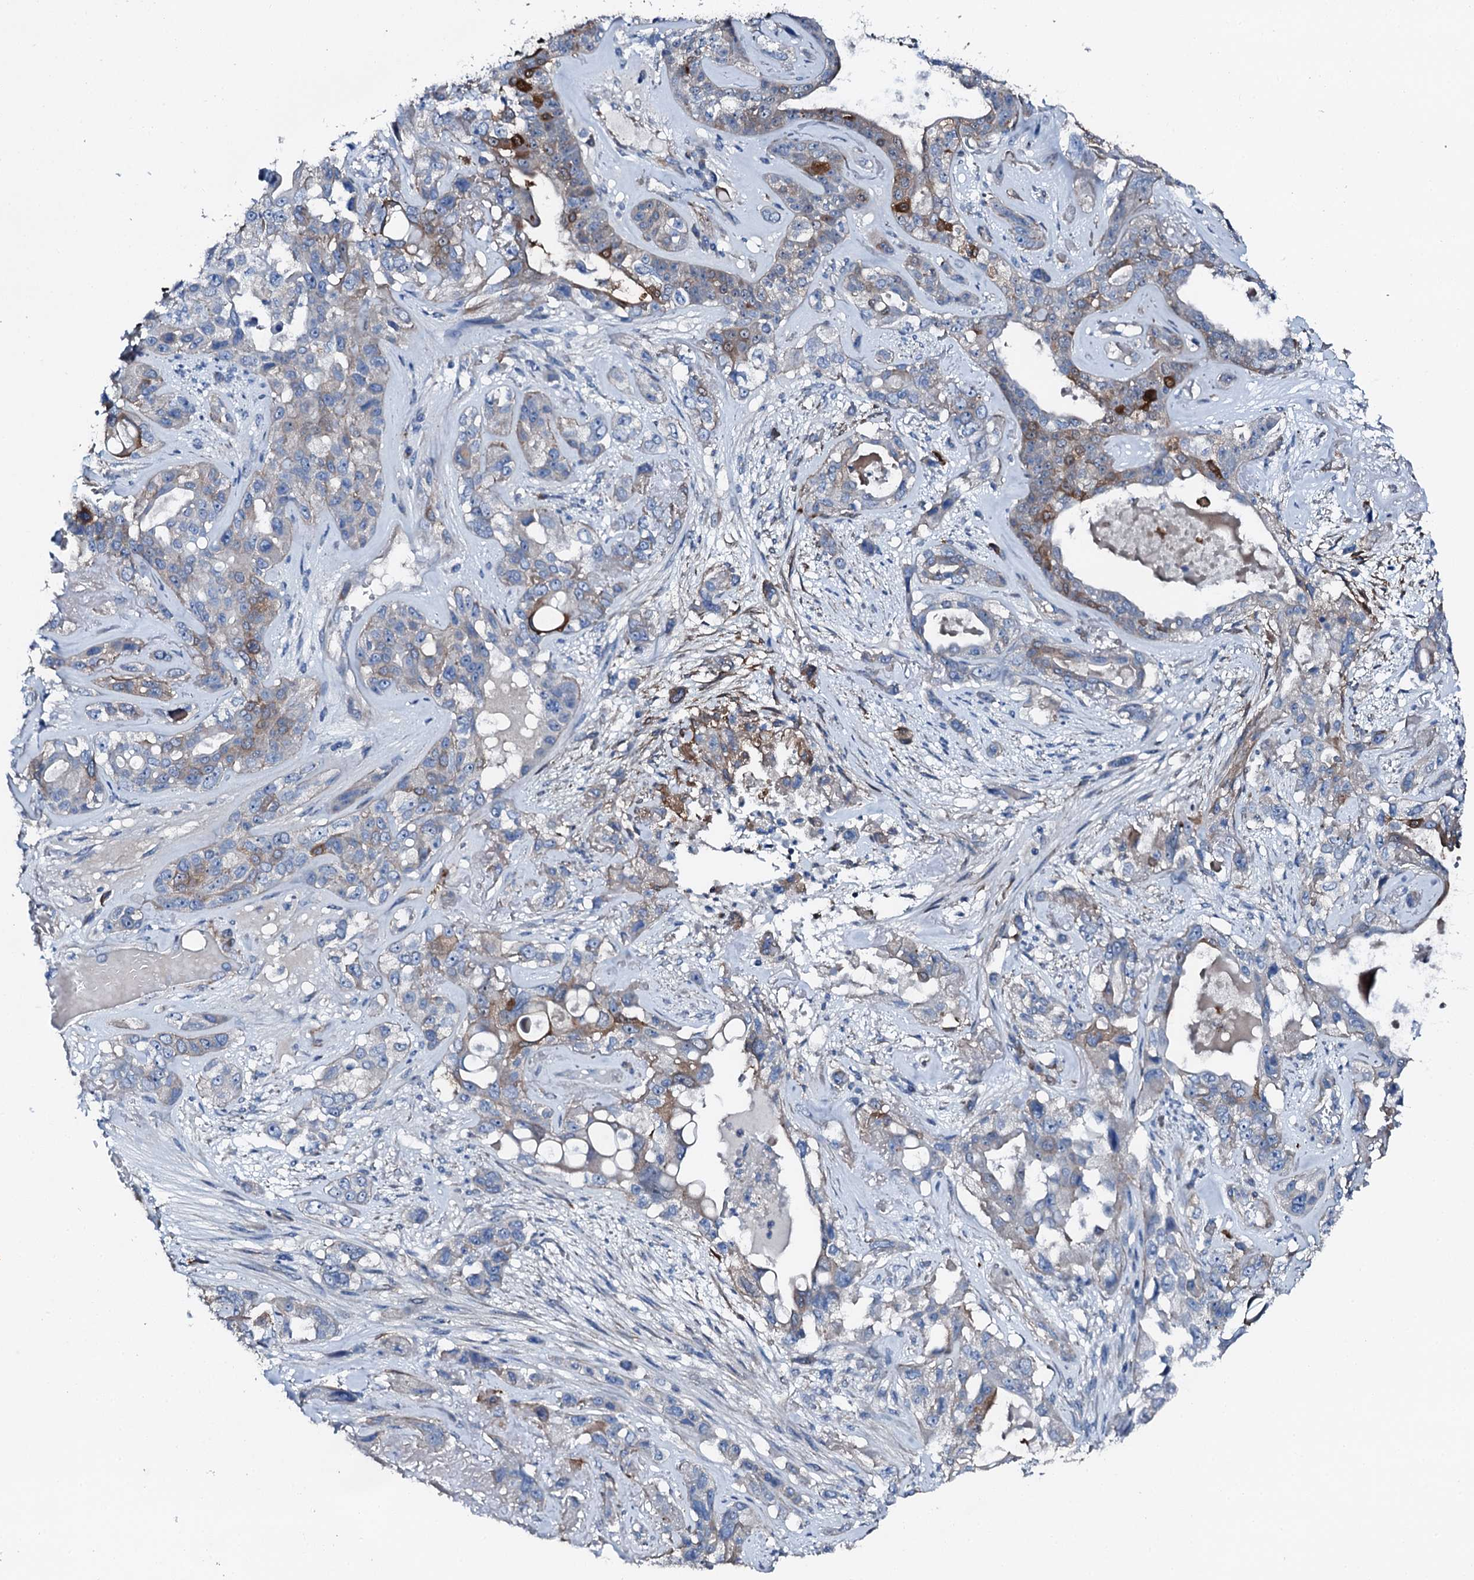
{"staining": {"intensity": "strong", "quantity": "<25%", "location": "cytoplasmic/membranous"}, "tissue": "lung cancer", "cell_type": "Tumor cells", "image_type": "cancer", "snomed": [{"axis": "morphology", "description": "Squamous cell carcinoma, NOS"}, {"axis": "topography", "description": "Lung"}], "caption": "The immunohistochemical stain highlights strong cytoplasmic/membranous positivity in tumor cells of squamous cell carcinoma (lung) tissue. (DAB (3,3'-diaminobenzidine) IHC, brown staining for protein, blue staining for nuclei).", "gene": "GFOD2", "patient": {"sex": "female", "age": 70}}